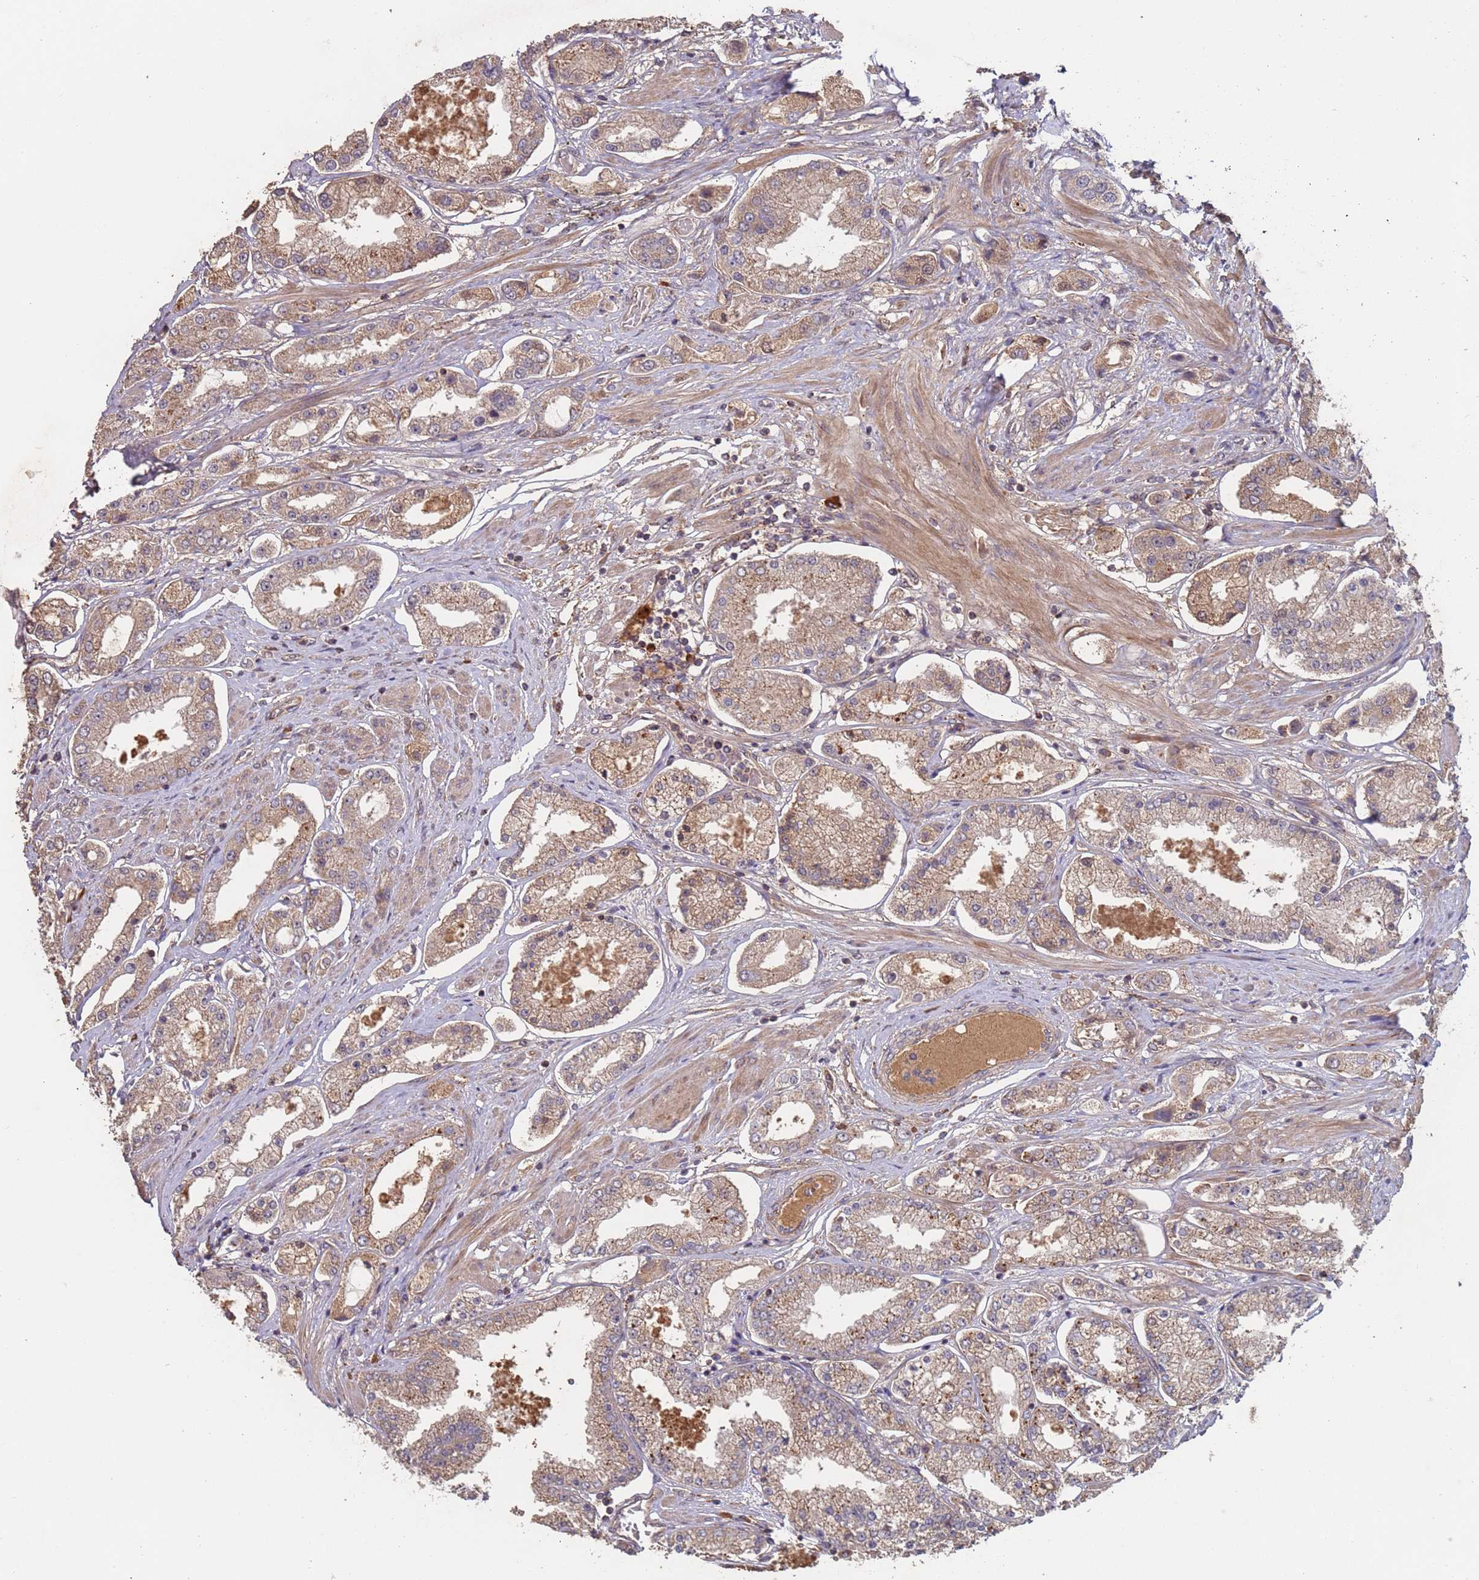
{"staining": {"intensity": "moderate", "quantity": ">75%", "location": "cytoplasmic/membranous"}, "tissue": "prostate cancer", "cell_type": "Tumor cells", "image_type": "cancer", "snomed": [{"axis": "morphology", "description": "Adenocarcinoma, High grade"}, {"axis": "topography", "description": "Prostate"}], "caption": "Tumor cells display medium levels of moderate cytoplasmic/membranous expression in approximately >75% of cells in prostate adenocarcinoma (high-grade). Ihc stains the protein in brown and the nuclei are stained blue.", "gene": "KANSL1L", "patient": {"sex": "male", "age": 69}}